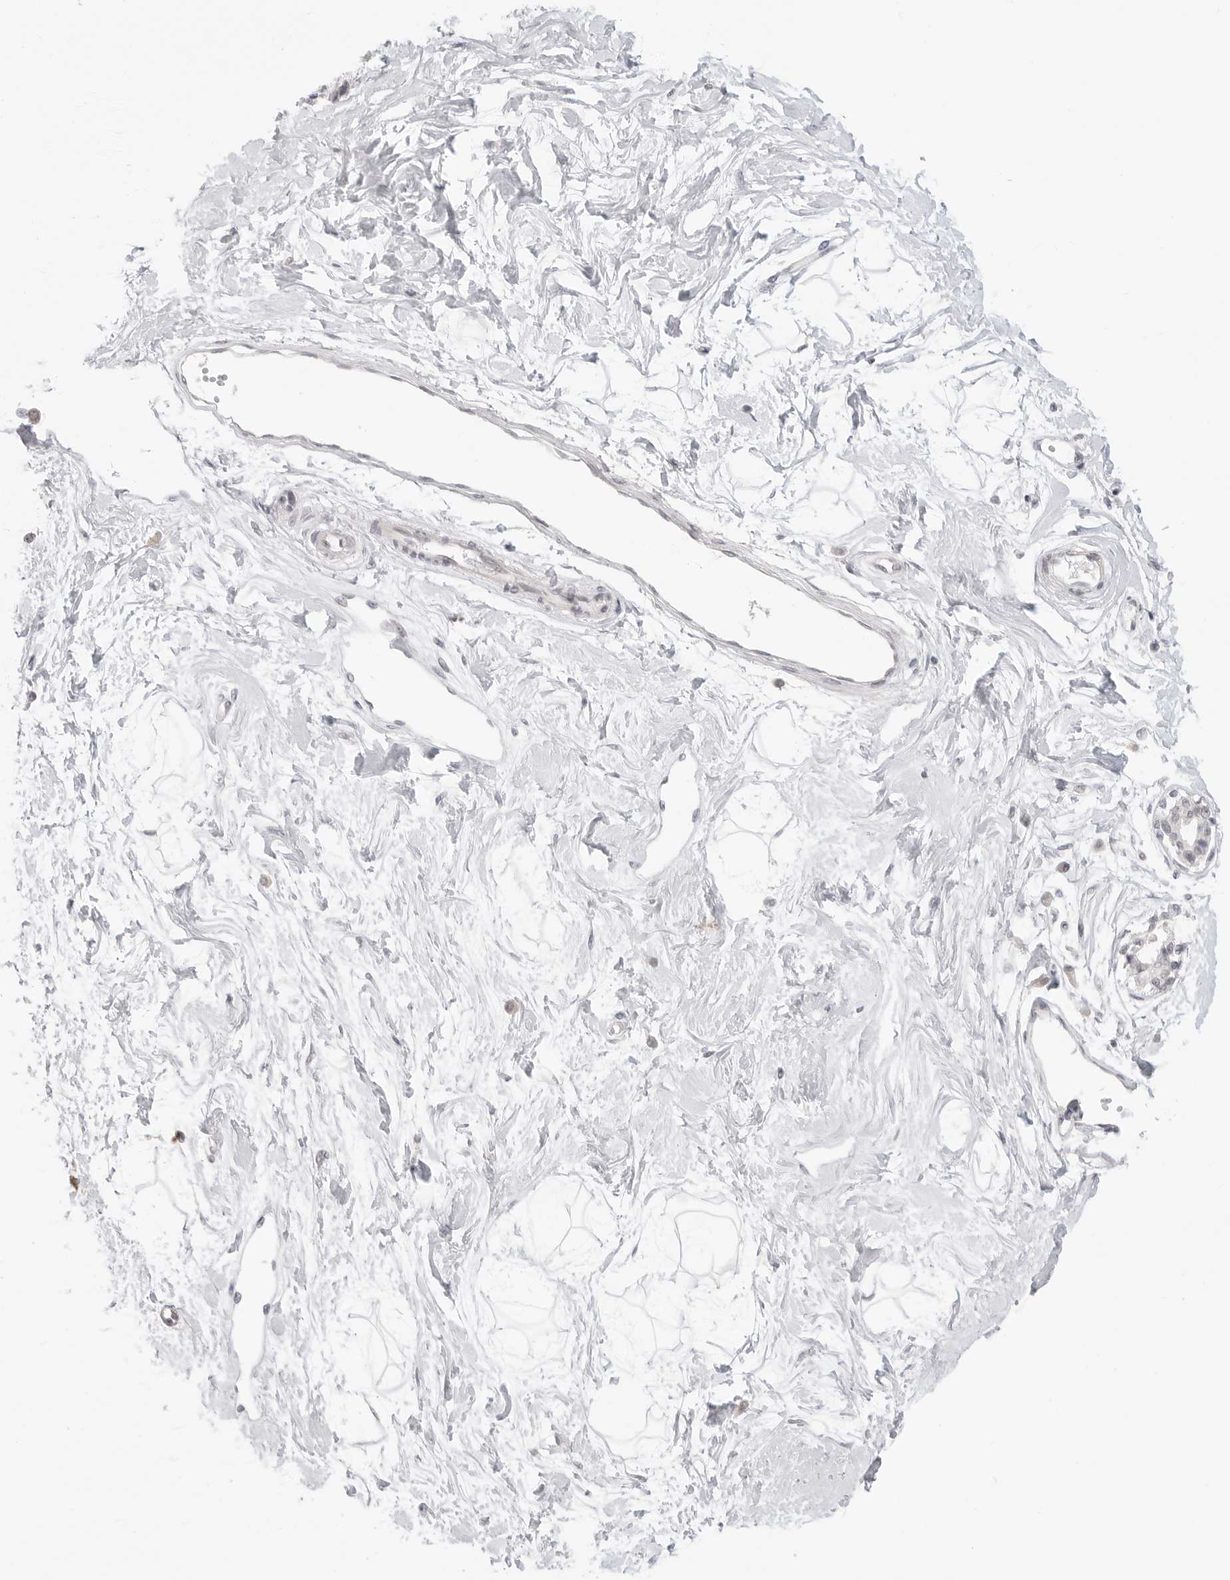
{"staining": {"intensity": "negative", "quantity": "none", "location": "none"}, "tissue": "breast", "cell_type": "Adipocytes", "image_type": "normal", "snomed": [{"axis": "morphology", "description": "Normal tissue, NOS"}, {"axis": "topography", "description": "Breast"}], "caption": "Adipocytes show no significant protein staining in benign breast. (DAB (3,3'-diaminobenzidine) IHC visualized using brightfield microscopy, high magnification).", "gene": "KLK11", "patient": {"sex": "female", "age": 45}}